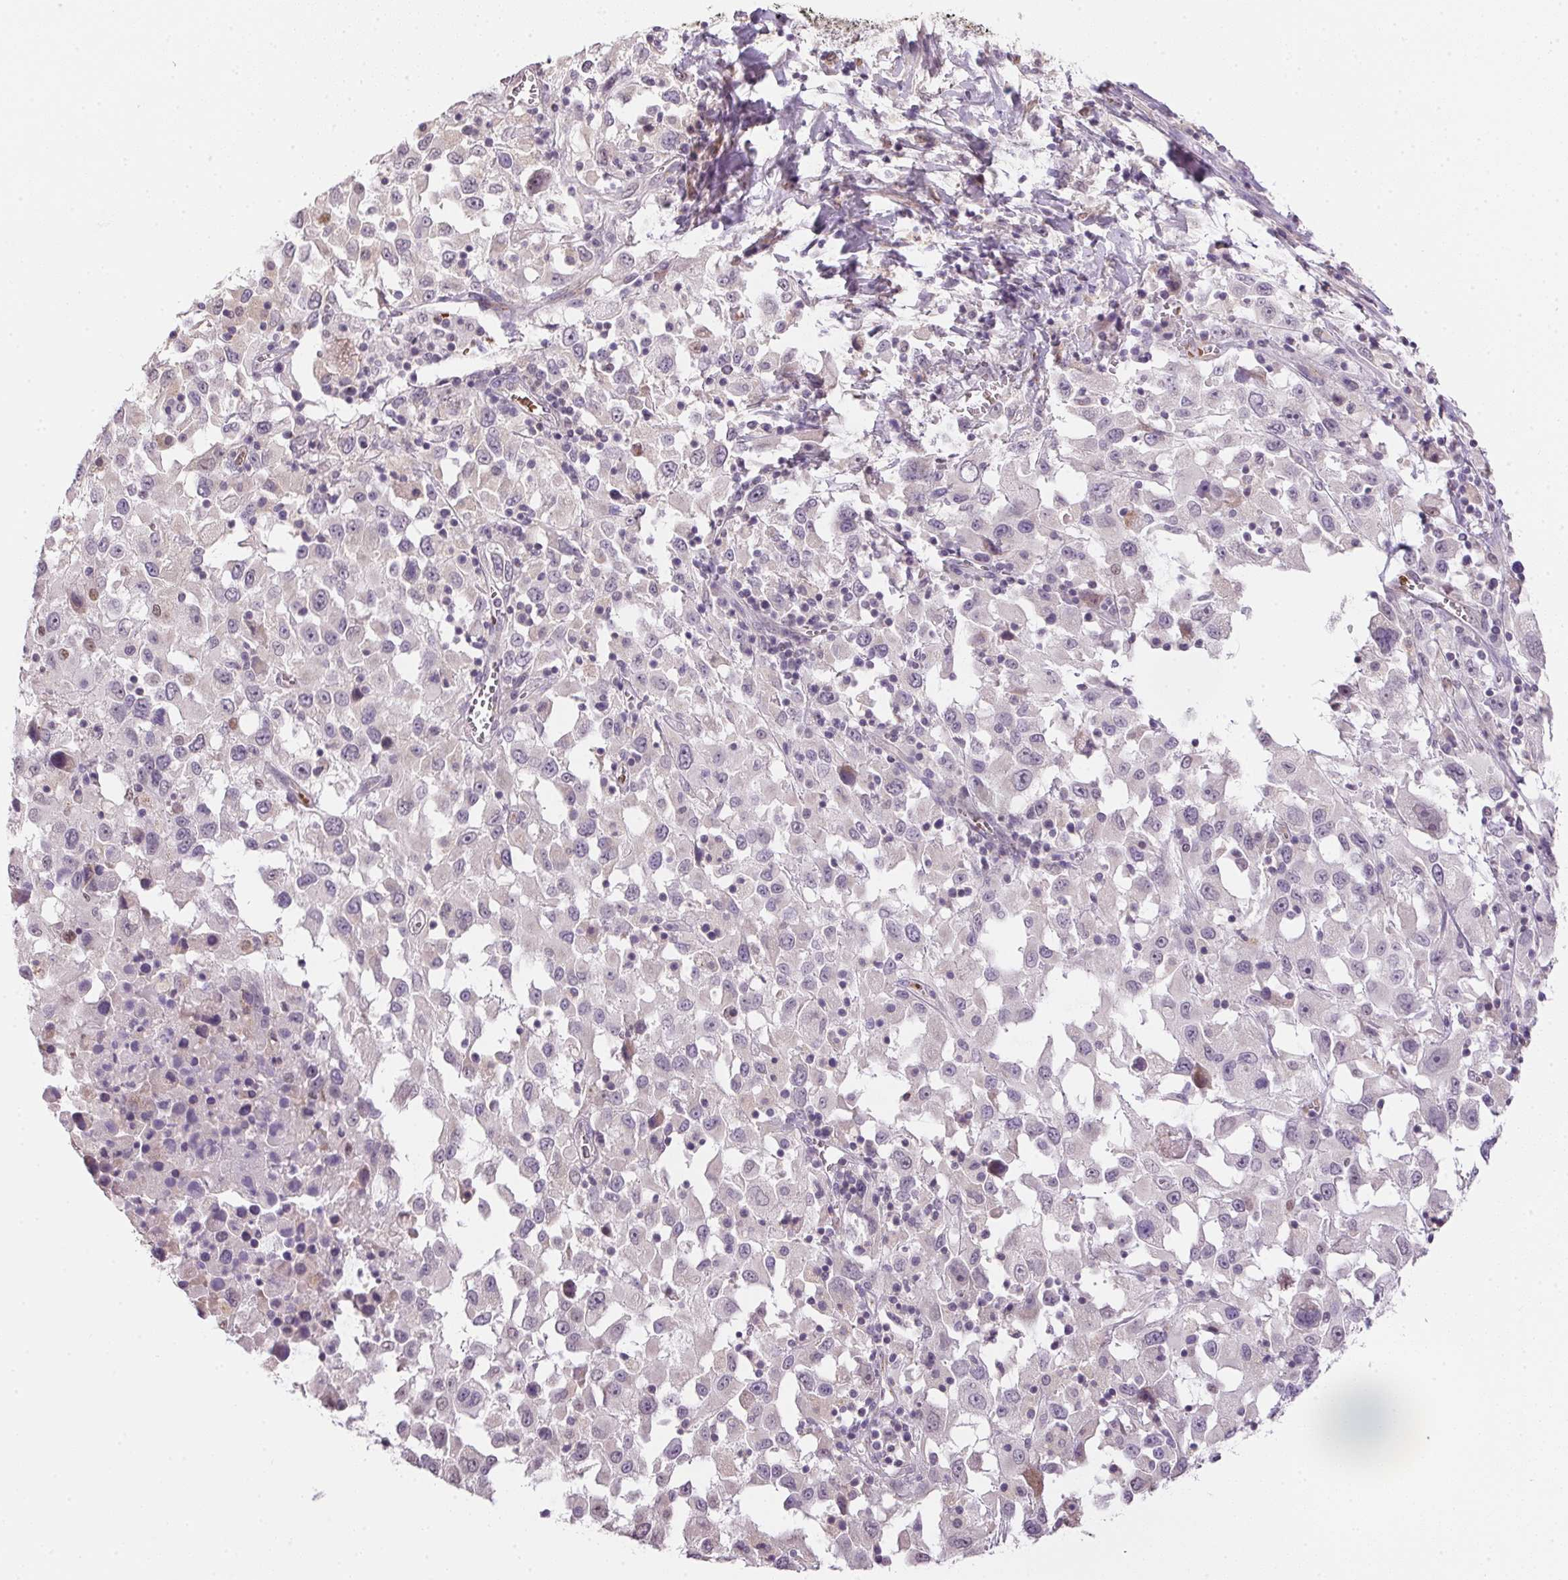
{"staining": {"intensity": "negative", "quantity": "none", "location": "none"}, "tissue": "melanoma", "cell_type": "Tumor cells", "image_type": "cancer", "snomed": [{"axis": "morphology", "description": "Malignant melanoma, Metastatic site"}, {"axis": "topography", "description": "Soft tissue"}], "caption": "This photomicrograph is of melanoma stained with IHC to label a protein in brown with the nuclei are counter-stained blue. There is no expression in tumor cells.", "gene": "METTL13", "patient": {"sex": "male", "age": 50}}